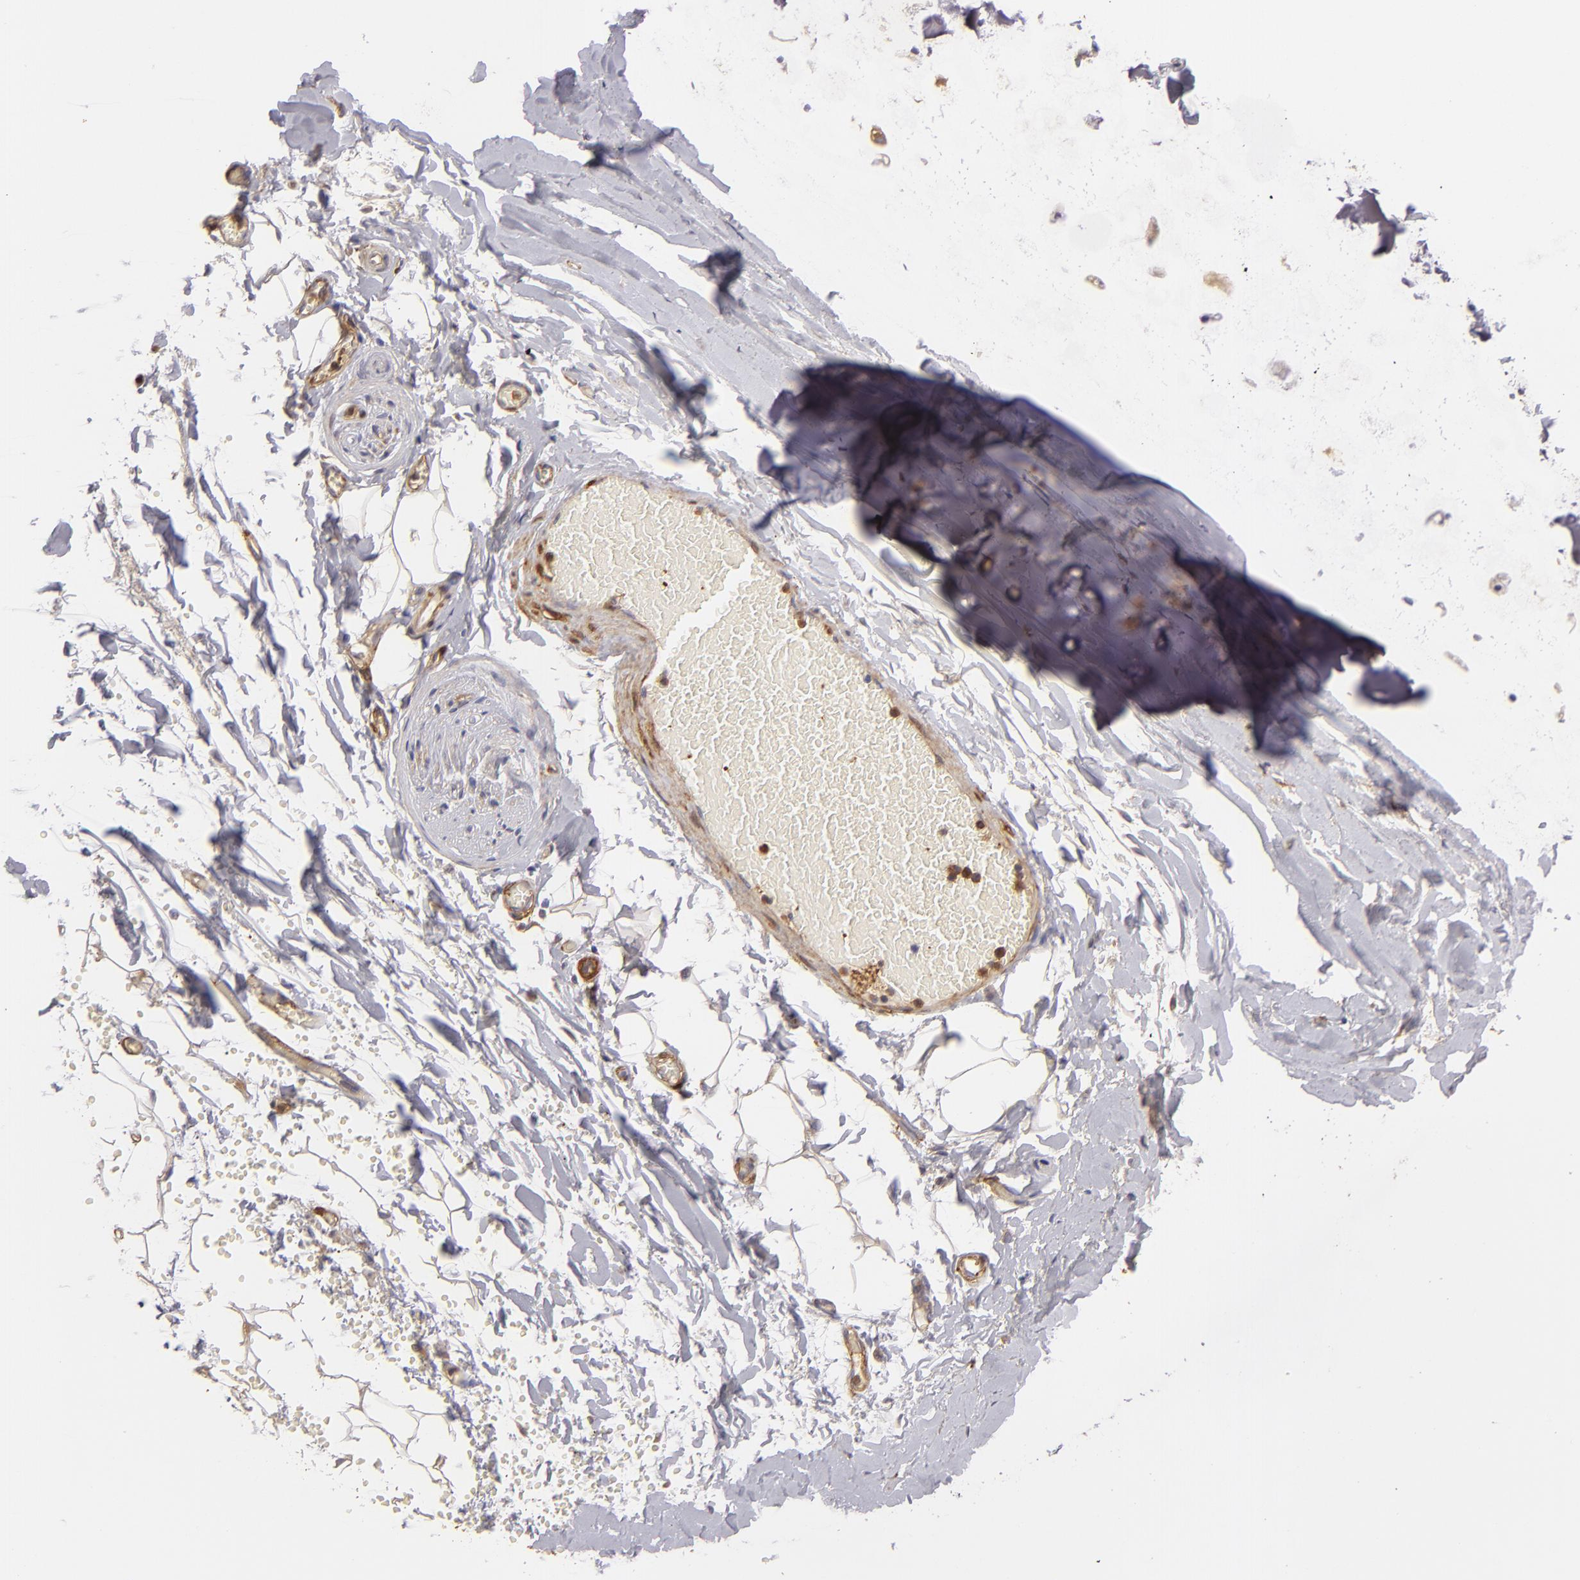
{"staining": {"intensity": "weak", "quantity": ">75%", "location": "cytoplasmic/membranous"}, "tissue": "adipose tissue", "cell_type": "Adipocytes", "image_type": "normal", "snomed": [{"axis": "morphology", "description": "Normal tissue, NOS"}, {"axis": "topography", "description": "Bronchus"}, {"axis": "topography", "description": "Lung"}], "caption": "The immunohistochemical stain labels weak cytoplasmic/membranous expression in adipocytes of normal adipose tissue. Nuclei are stained in blue.", "gene": "VCL", "patient": {"sex": "female", "age": 56}}